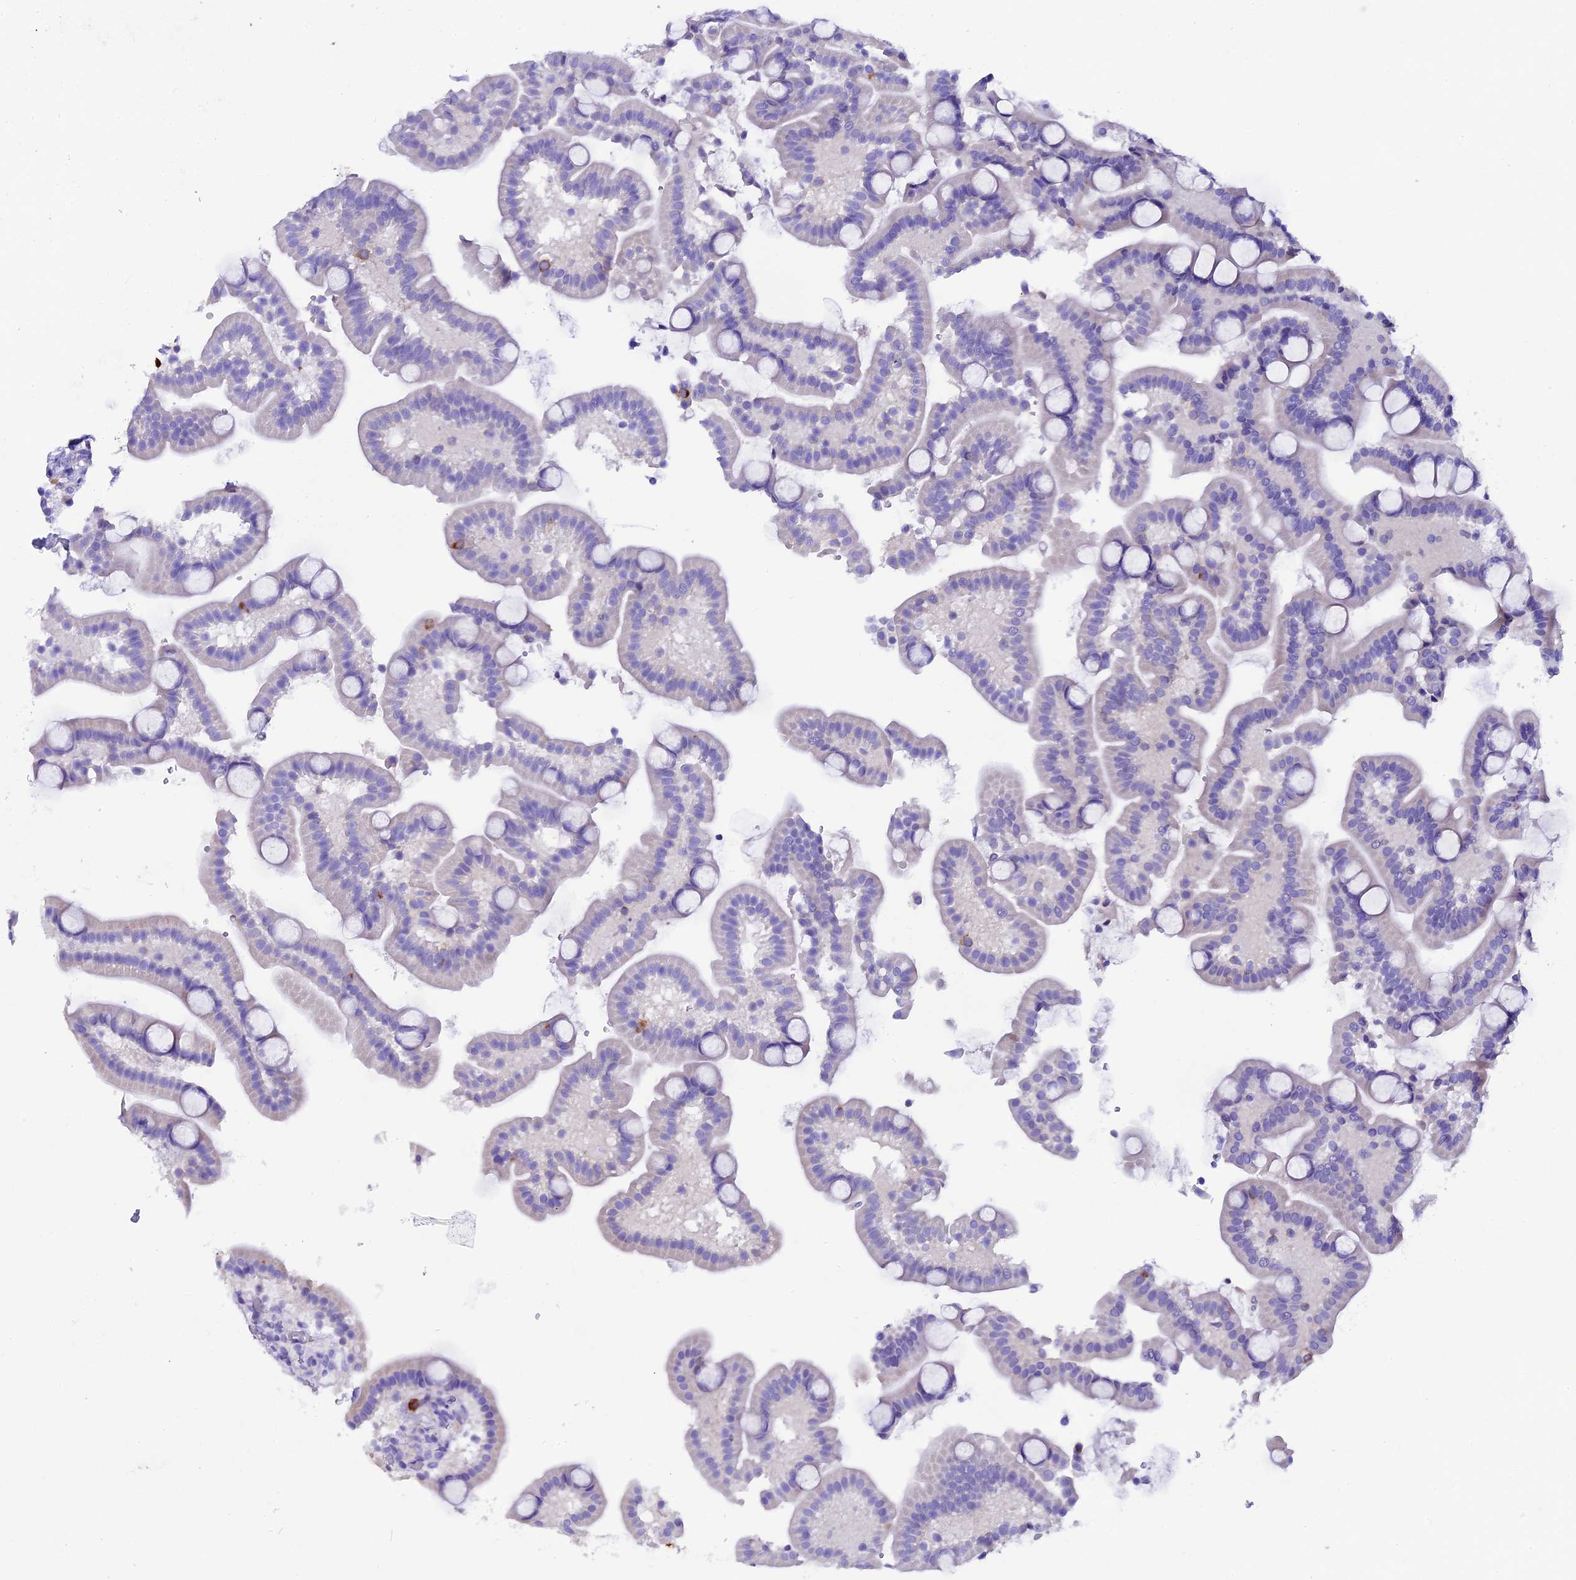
{"staining": {"intensity": "strong", "quantity": "<25%", "location": "cytoplasmic/membranous"}, "tissue": "duodenum", "cell_type": "Glandular cells", "image_type": "normal", "snomed": [{"axis": "morphology", "description": "Normal tissue, NOS"}, {"axis": "topography", "description": "Duodenum"}], "caption": "Immunohistochemical staining of normal duodenum exhibits medium levels of strong cytoplasmic/membranous positivity in approximately <25% of glandular cells. Ihc stains the protein of interest in brown and the nuclei are stained blue.", "gene": "FKBP11", "patient": {"sex": "male", "age": 55}}